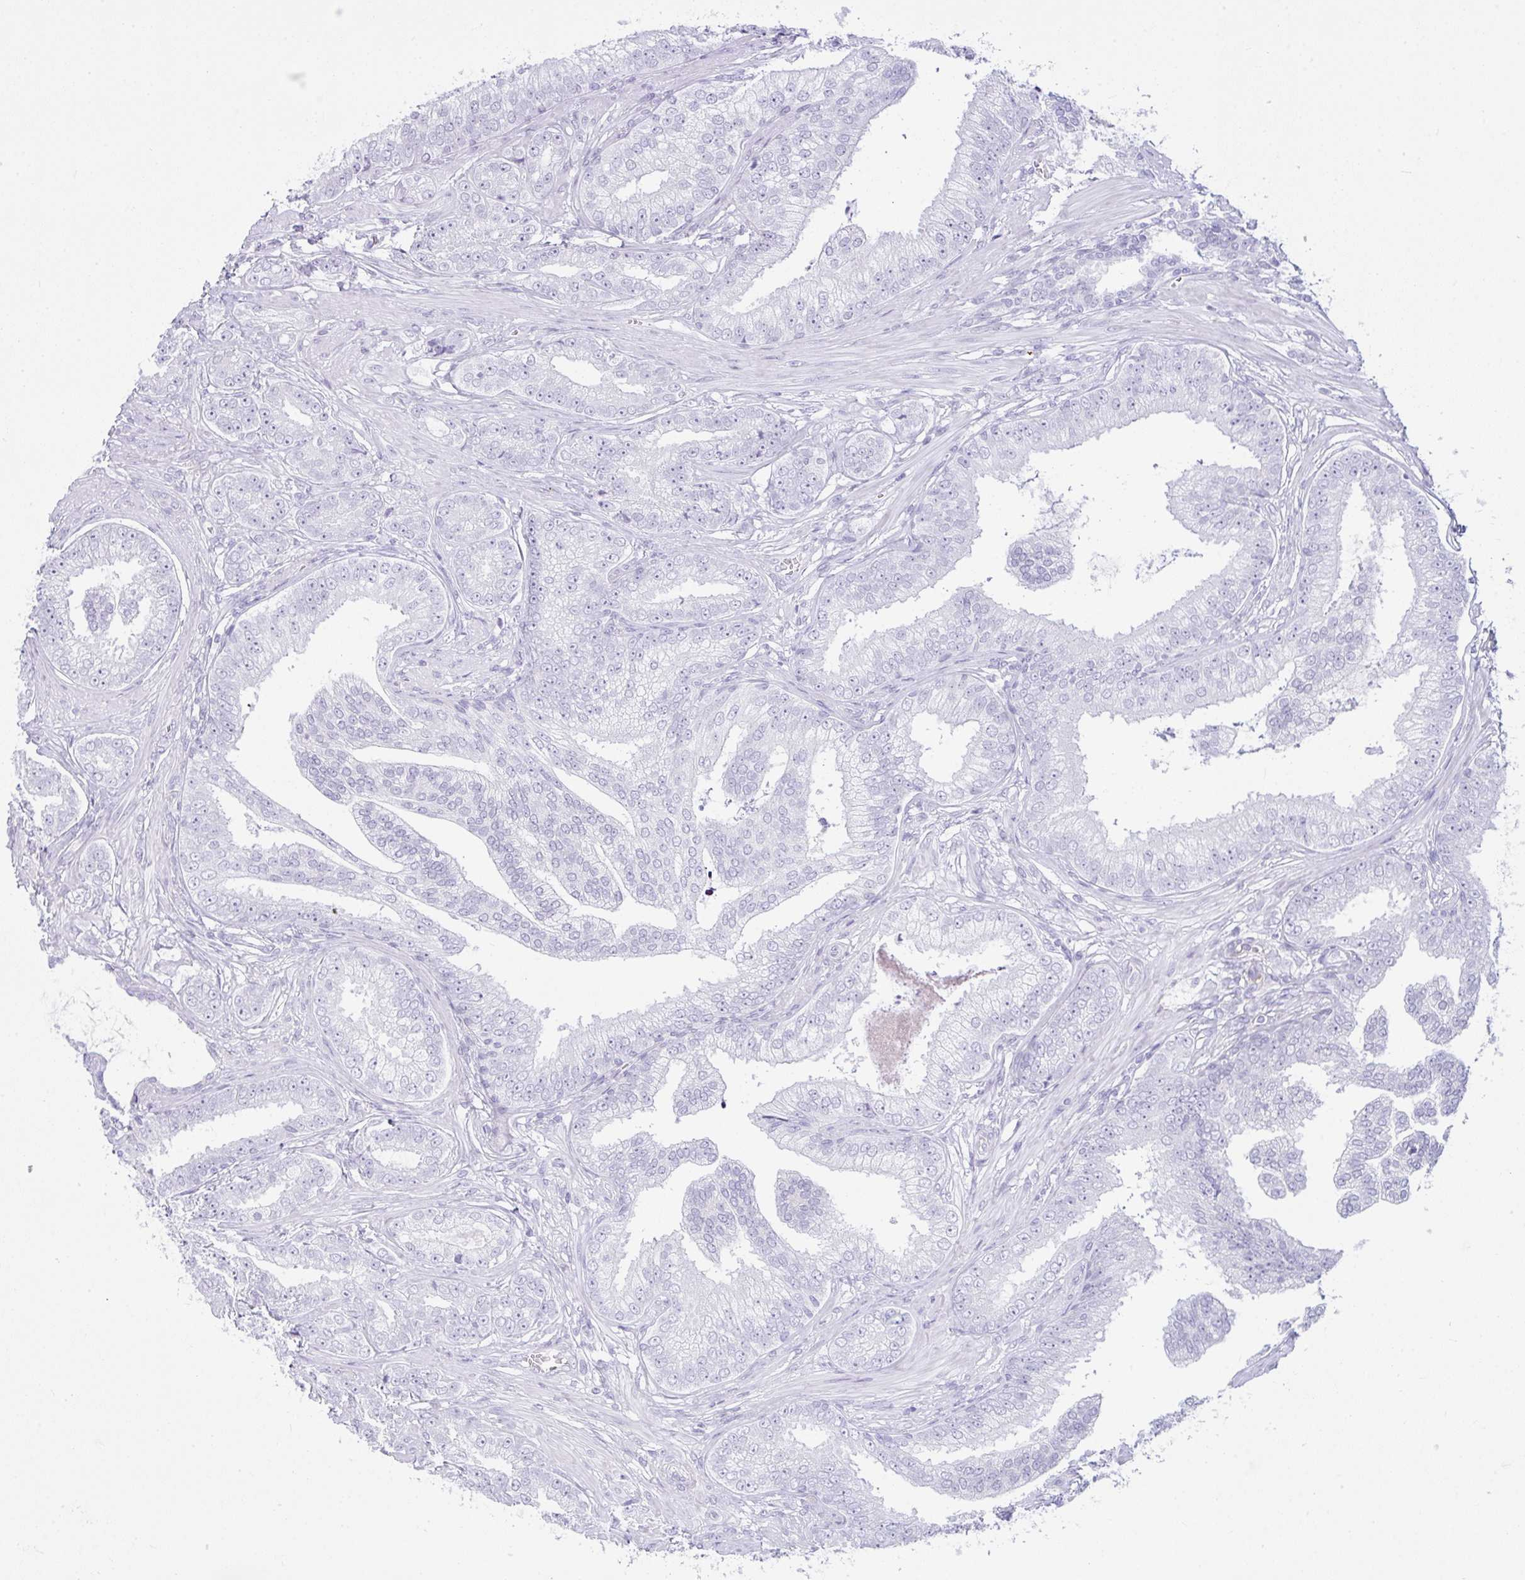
{"staining": {"intensity": "negative", "quantity": "none", "location": "none"}, "tissue": "prostate cancer", "cell_type": "Tumor cells", "image_type": "cancer", "snomed": [{"axis": "morphology", "description": "Adenocarcinoma, Low grade"}, {"axis": "topography", "description": "Prostate"}], "caption": "Tumor cells are negative for protein expression in human low-grade adenocarcinoma (prostate). (Stains: DAB IHC with hematoxylin counter stain, Microscopy: brightfield microscopy at high magnification).", "gene": "RASL10A", "patient": {"sex": "male", "age": 61}}